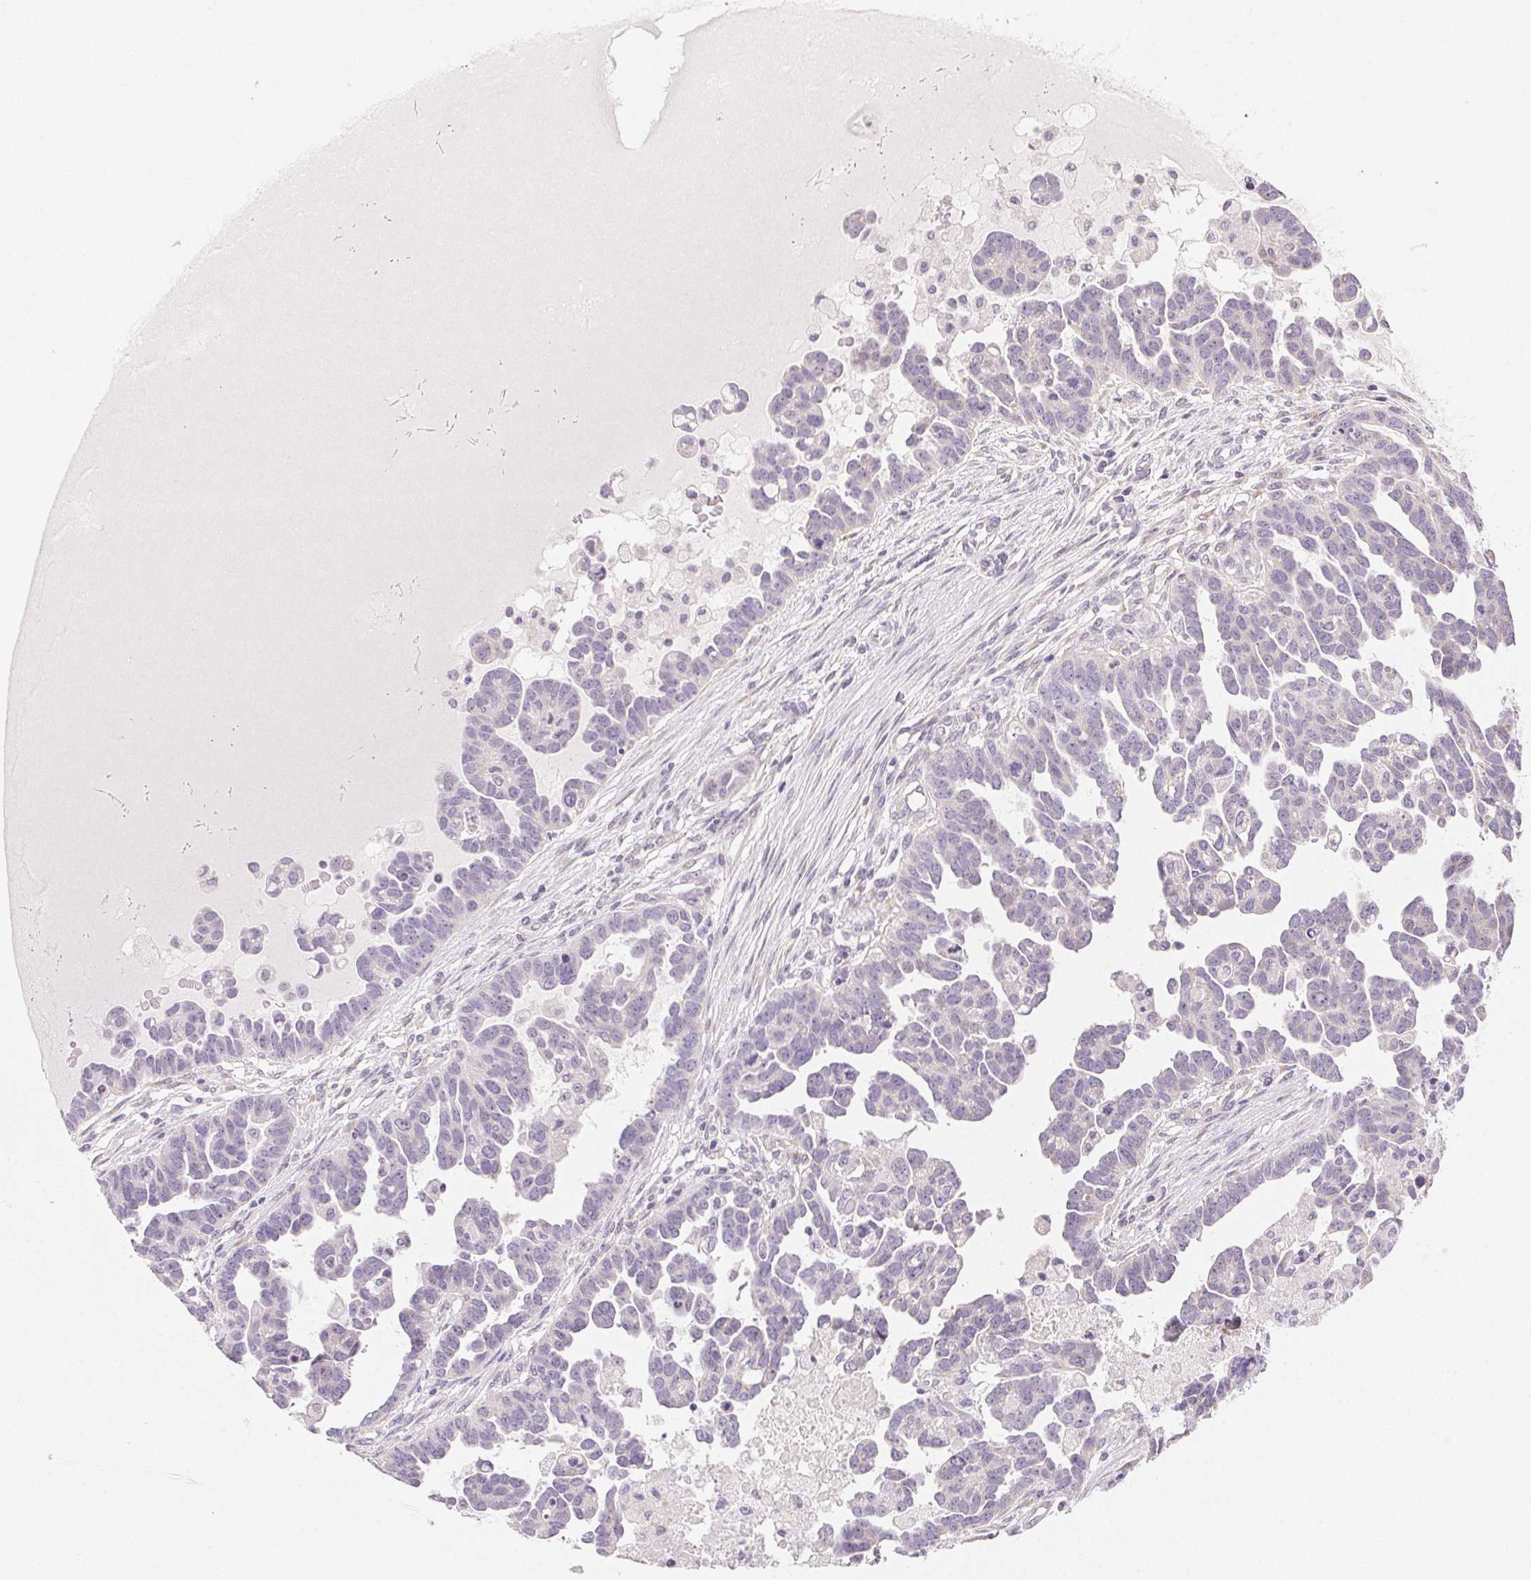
{"staining": {"intensity": "negative", "quantity": "none", "location": "none"}, "tissue": "ovarian cancer", "cell_type": "Tumor cells", "image_type": "cancer", "snomed": [{"axis": "morphology", "description": "Cystadenocarcinoma, serous, NOS"}, {"axis": "topography", "description": "Ovary"}], "caption": "Immunohistochemistry of serous cystadenocarcinoma (ovarian) exhibits no expression in tumor cells. Nuclei are stained in blue.", "gene": "MYBL1", "patient": {"sex": "female", "age": 54}}